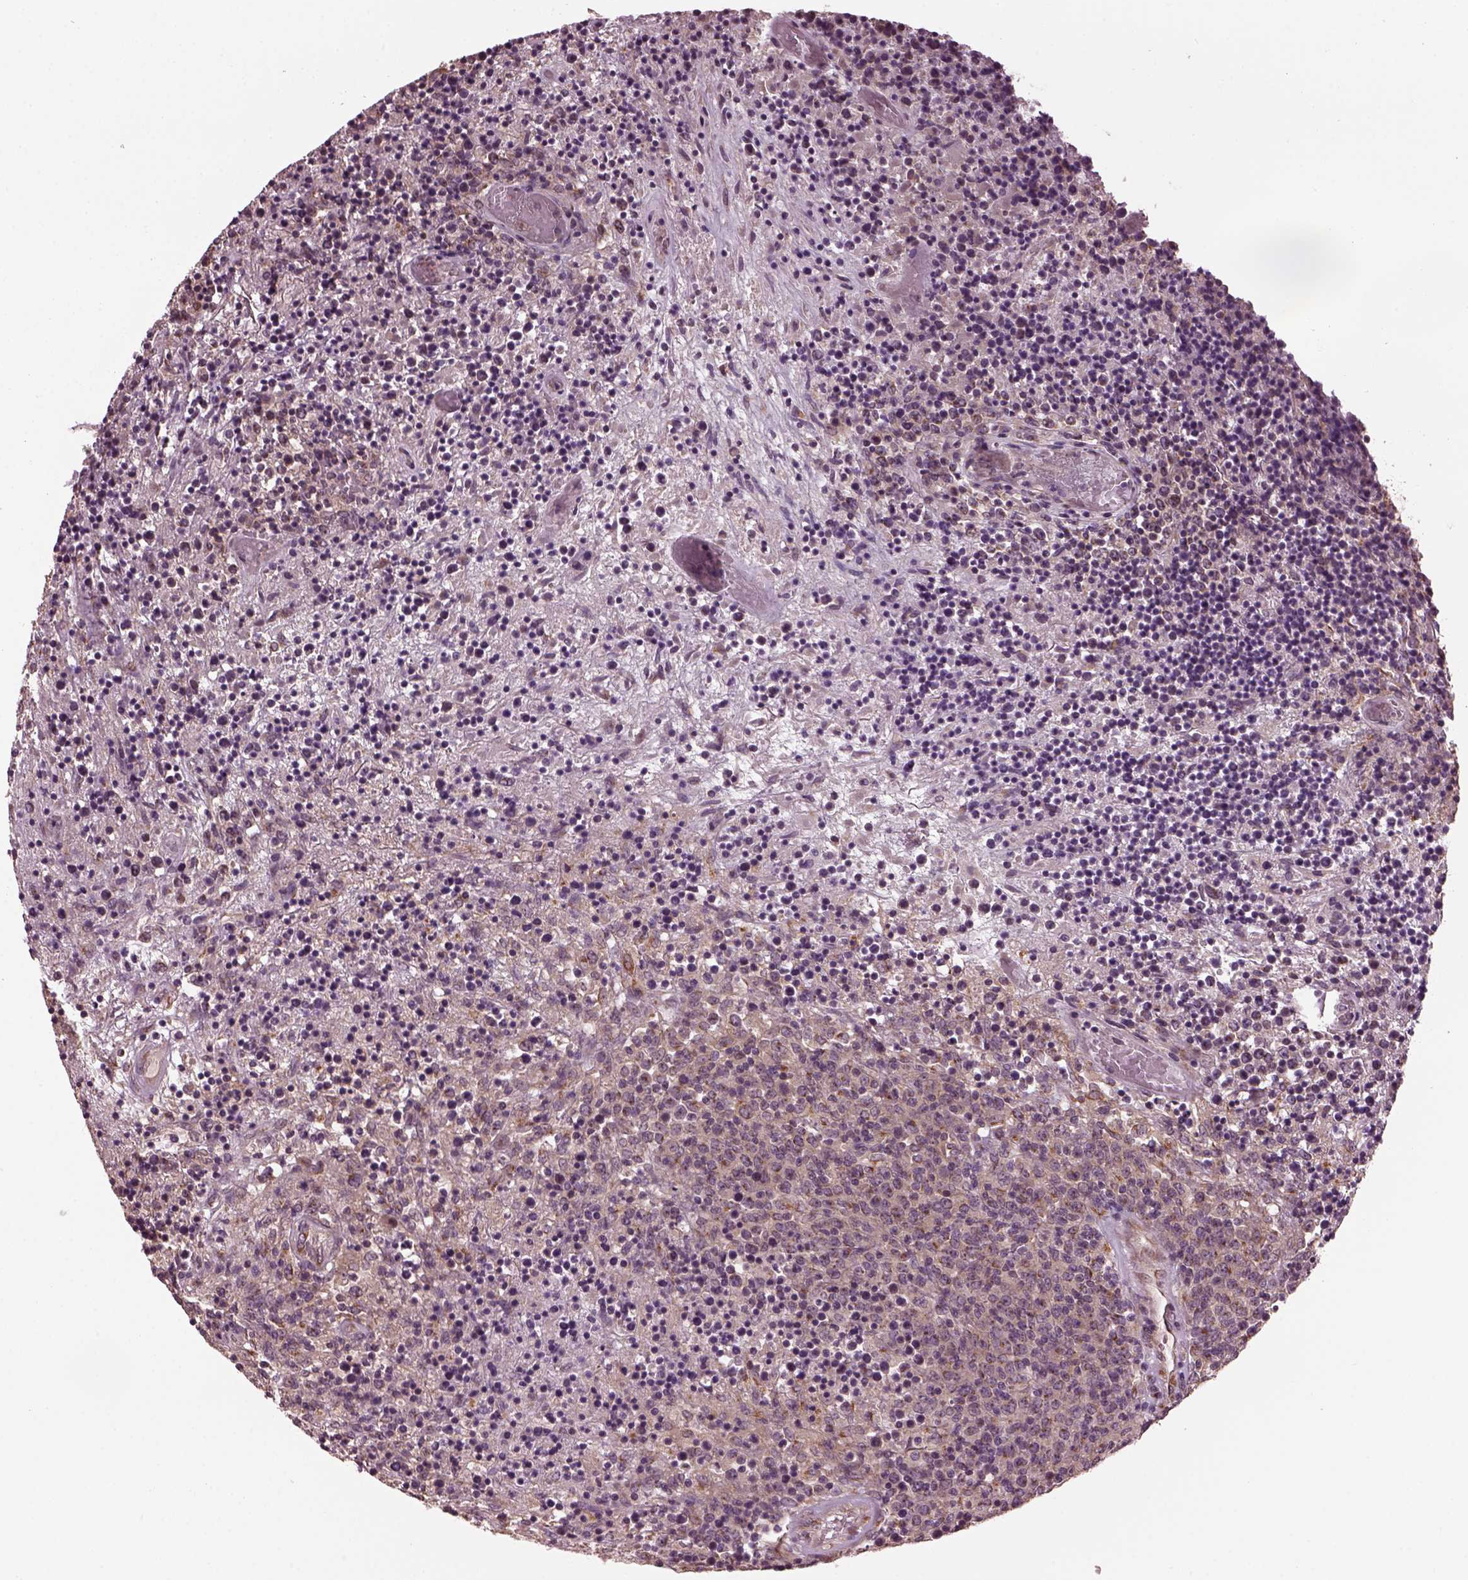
{"staining": {"intensity": "weak", "quantity": "<25%", "location": "cytoplasmic/membranous"}, "tissue": "lymphoma", "cell_type": "Tumor cells", "image_type": "cancer", "snomed": [{"axis": "morphology", "description": "Malignant lymphoma, non-Hodgkin's type, High grade"}, {"axis": "topography", "description": "Lung"}], "caption": "Human high-grade malignant lymphoma, non-Hodgkin's type stained for a protein using immunohistochemistry exhibits no staining in tumor cells.", "gene": "RUFY3", "patient": {"sex": "male", "age": 79}}